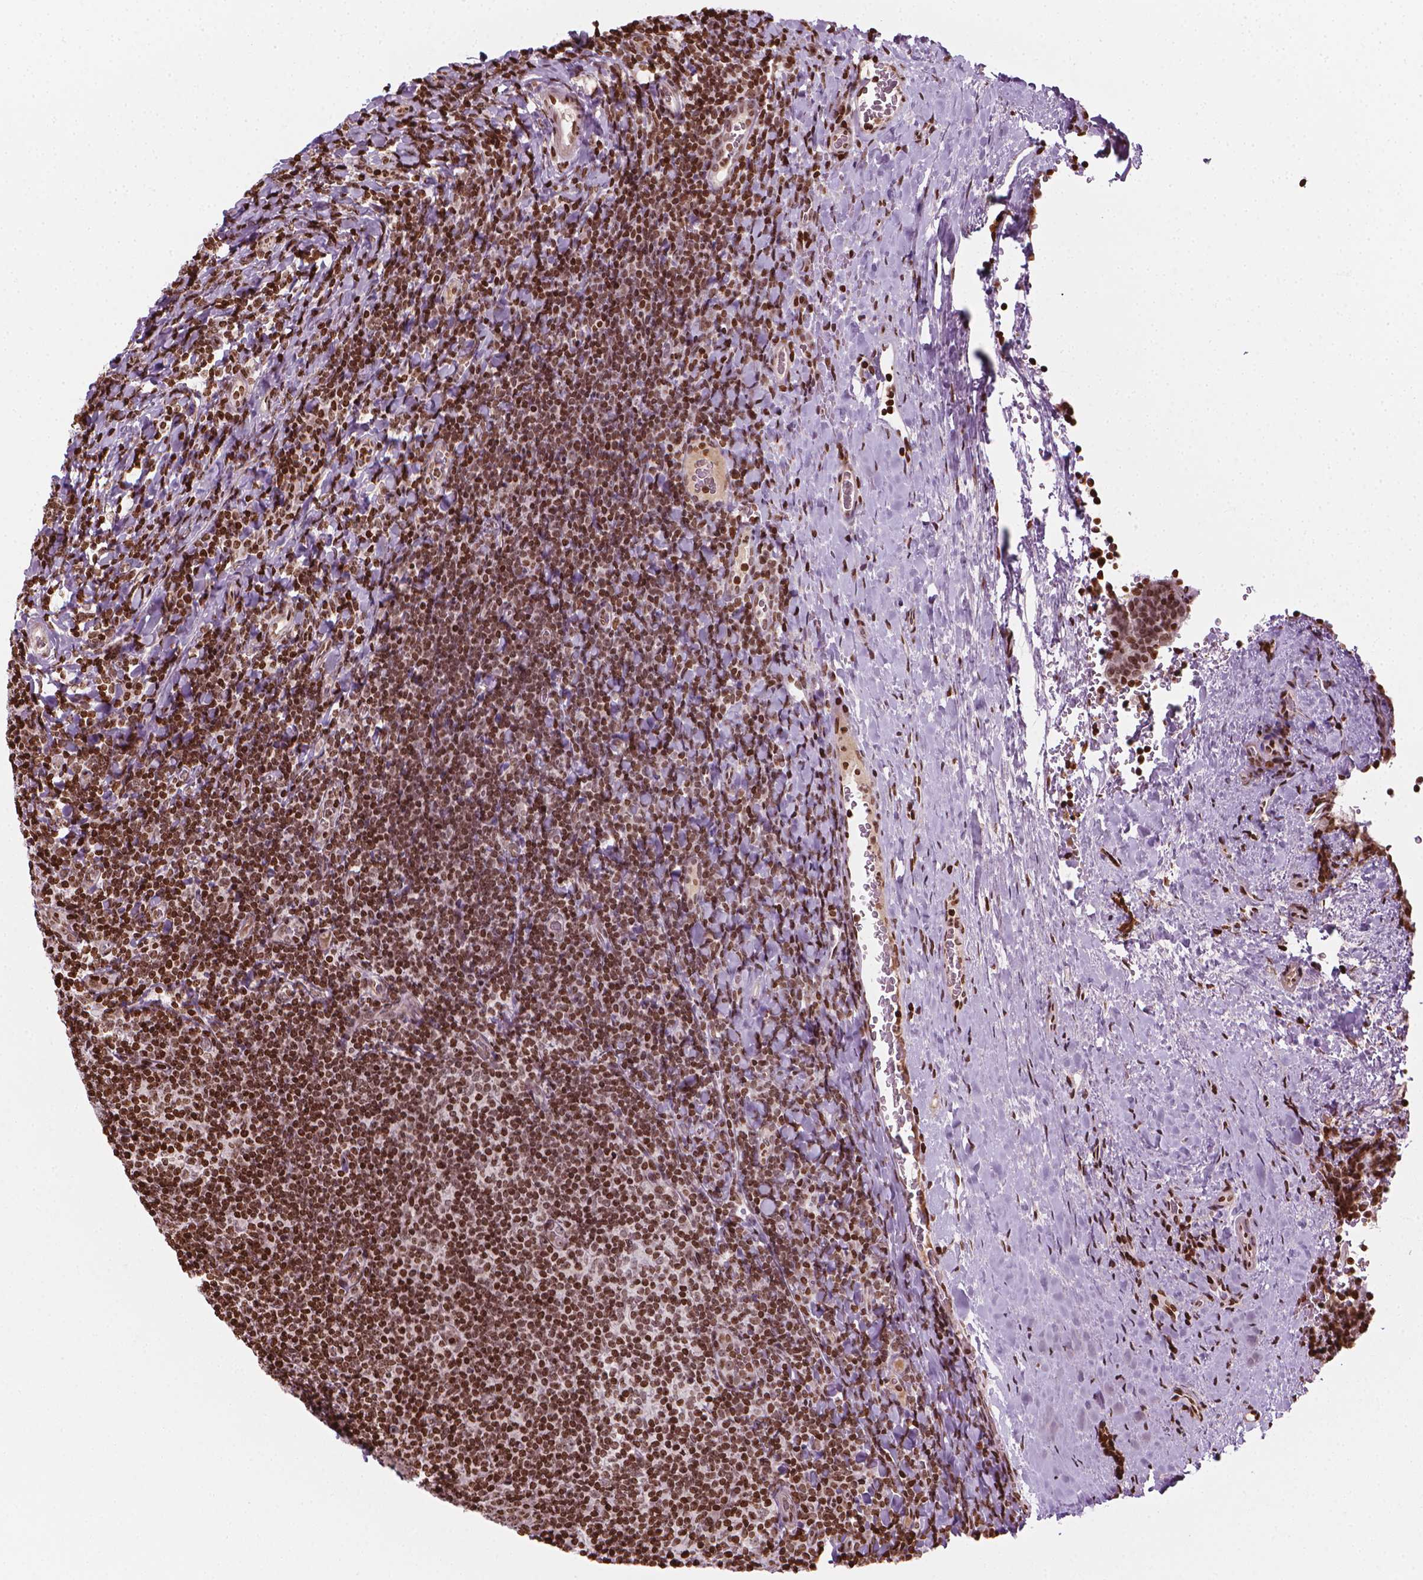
{"staining": {"intensity": "strong", "quantity": "25%-75%", "location": "nuclear"}, "tissue": "tonsil", "cell_type": "Germinal center cells", "image_type": "normal", "snomed": [{"axis": "morphology", "description": "Normal tissue, NOS"}, {"axis": "topography", "description": "Tonsil"}], "caption": "Germinal center cells reveal strong nuclear positivity in approximately 25%-75% of cells in normal tonsil.", "gene": "PIP4K2A", "patient": {"sex": "male", "age": 17}}